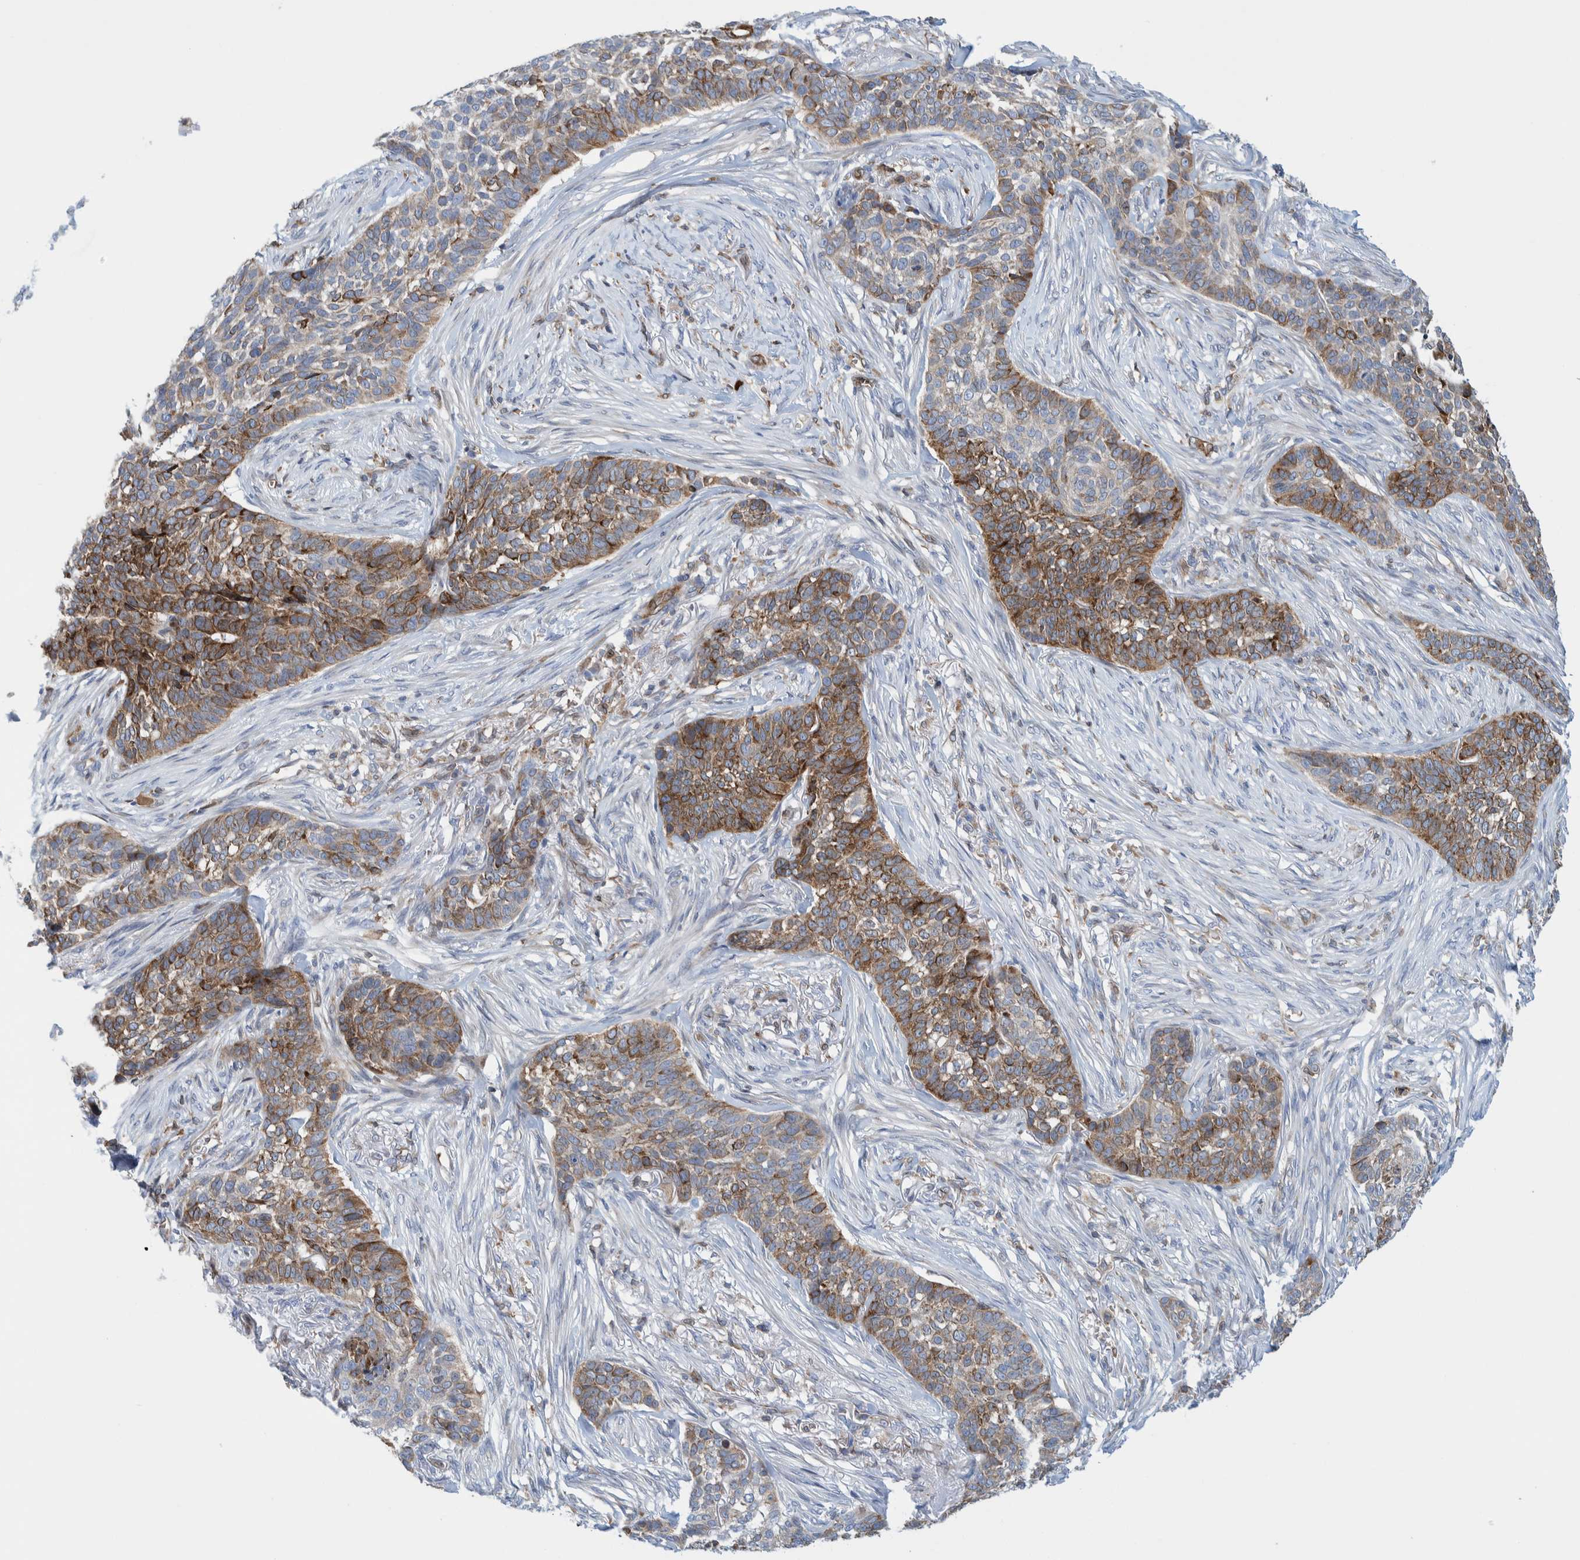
{"staining": {"intensity": "moderate", "quantity": "25%-75%", "location": "cytoplasmic/membranous"}, "tissue": "skin cancer", "cell_type": "Tumor cells", "image_type": "cancer", "snomed": [{"axis": "morphology", "description": "Basal cell carcinoma"}, {"axis": "topography", "description": "Skin"}], "caption": "Brown immunohistochemical staining in human skin cancer (basal cell carcinoma) exhibits moderate cytoplasmic/membranous staining in approximately 25%-75% of tumor cells.", "gene": "THEM6", "patient": {"sex": "male", "age": 85}}